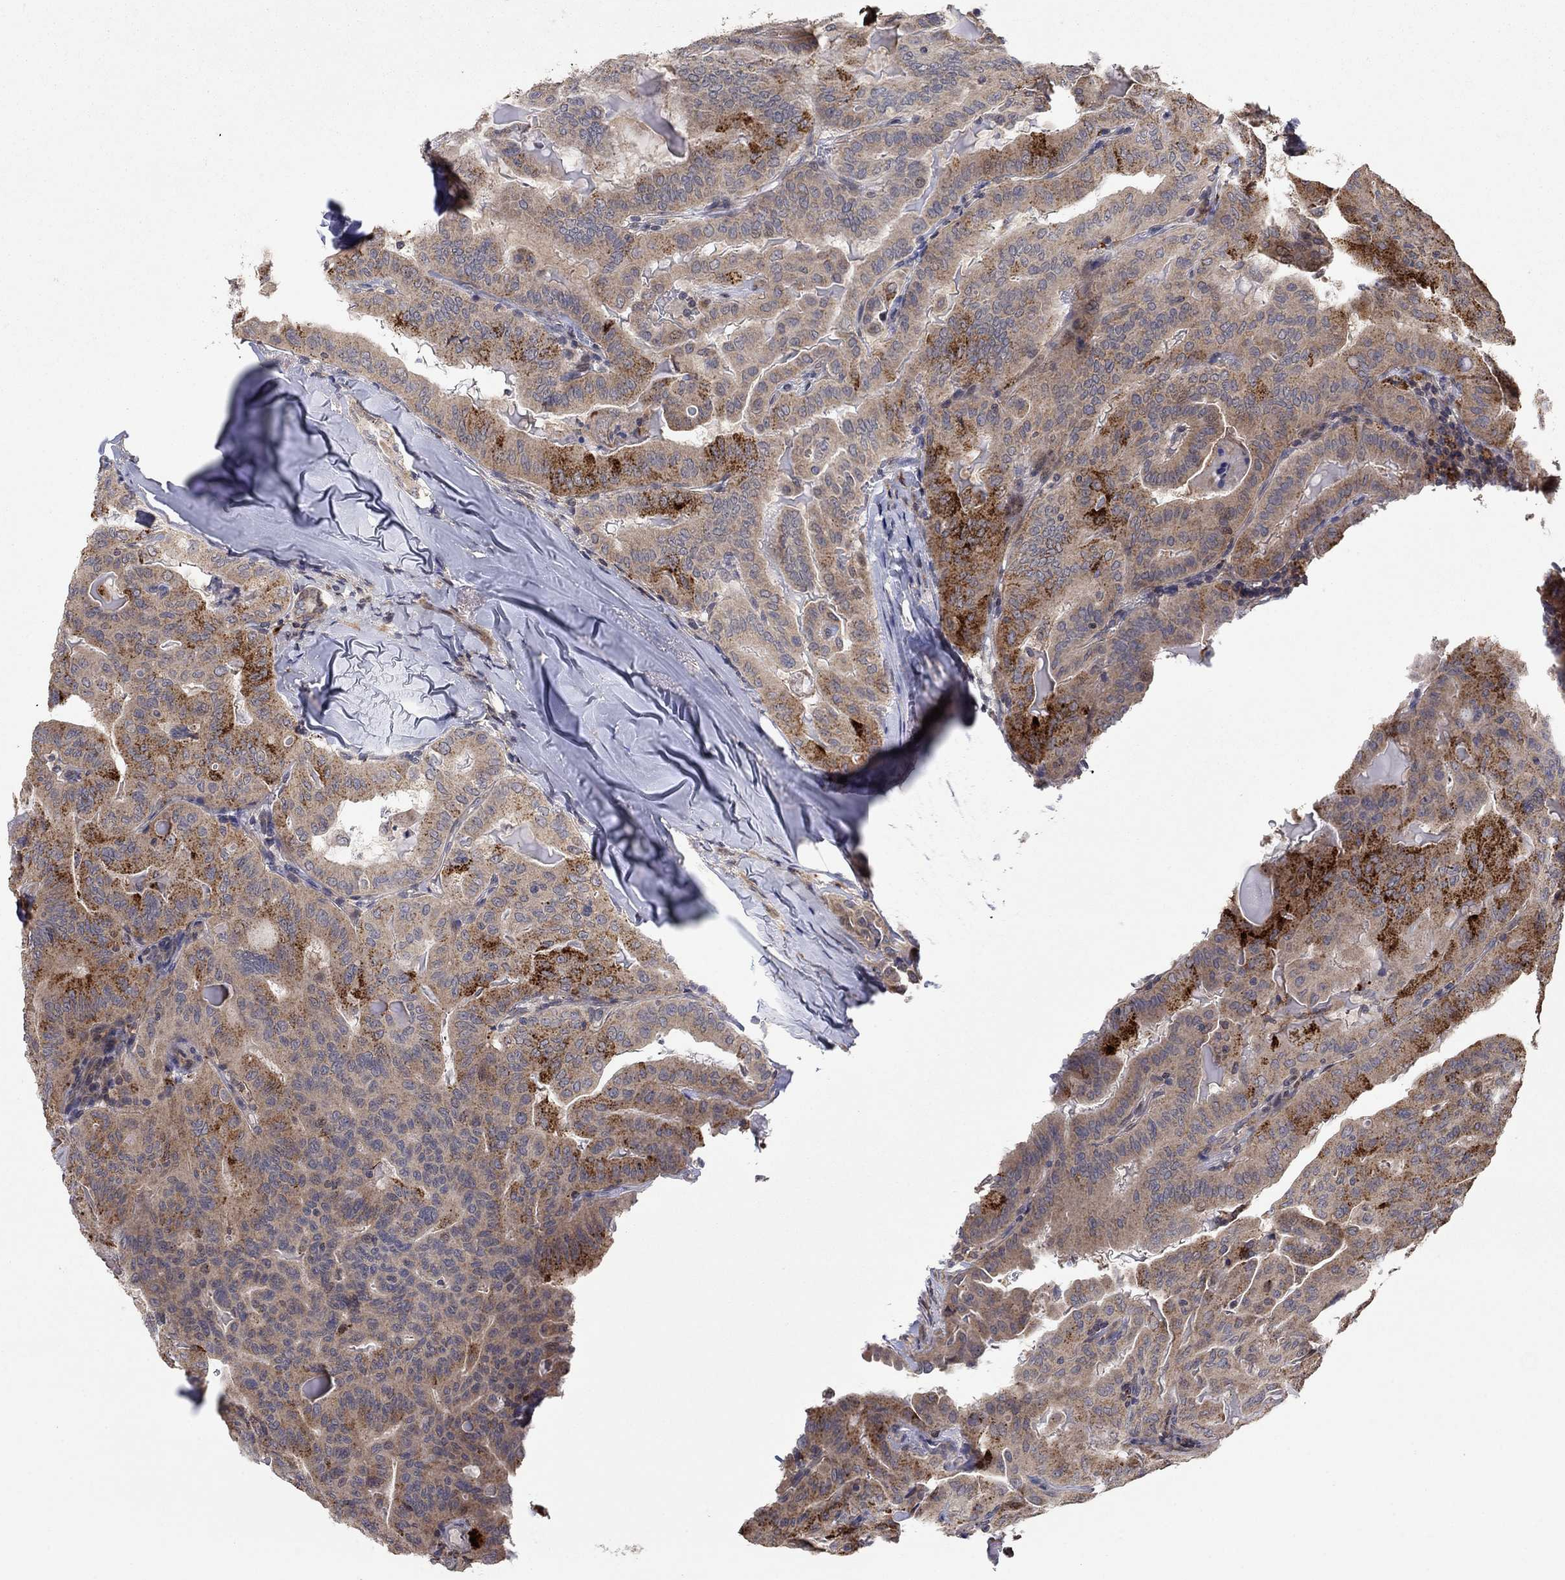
{"staining": {"intensity": "strong", "quantity": "<25%", "location": "cytoplasmic/membranous"}, "tissue": "thyroid cancer", "cell_type": "Tumor cells", "image_type": "cancer", "snomed": [{"axis": "morphology", "description": "Papillary adenocarcinoma, NOS"}, {"axis": "topography", "description": "Thyroid gland"}], "caption": "Immunohistochemistry (IHC) of thyroid cancer displays medium levels of strong cytoplasmic/membranous positivity in about <25% of tumor cells.", "gene": "LPCAT4", "patient": {"sex": "female", "age": 68}}